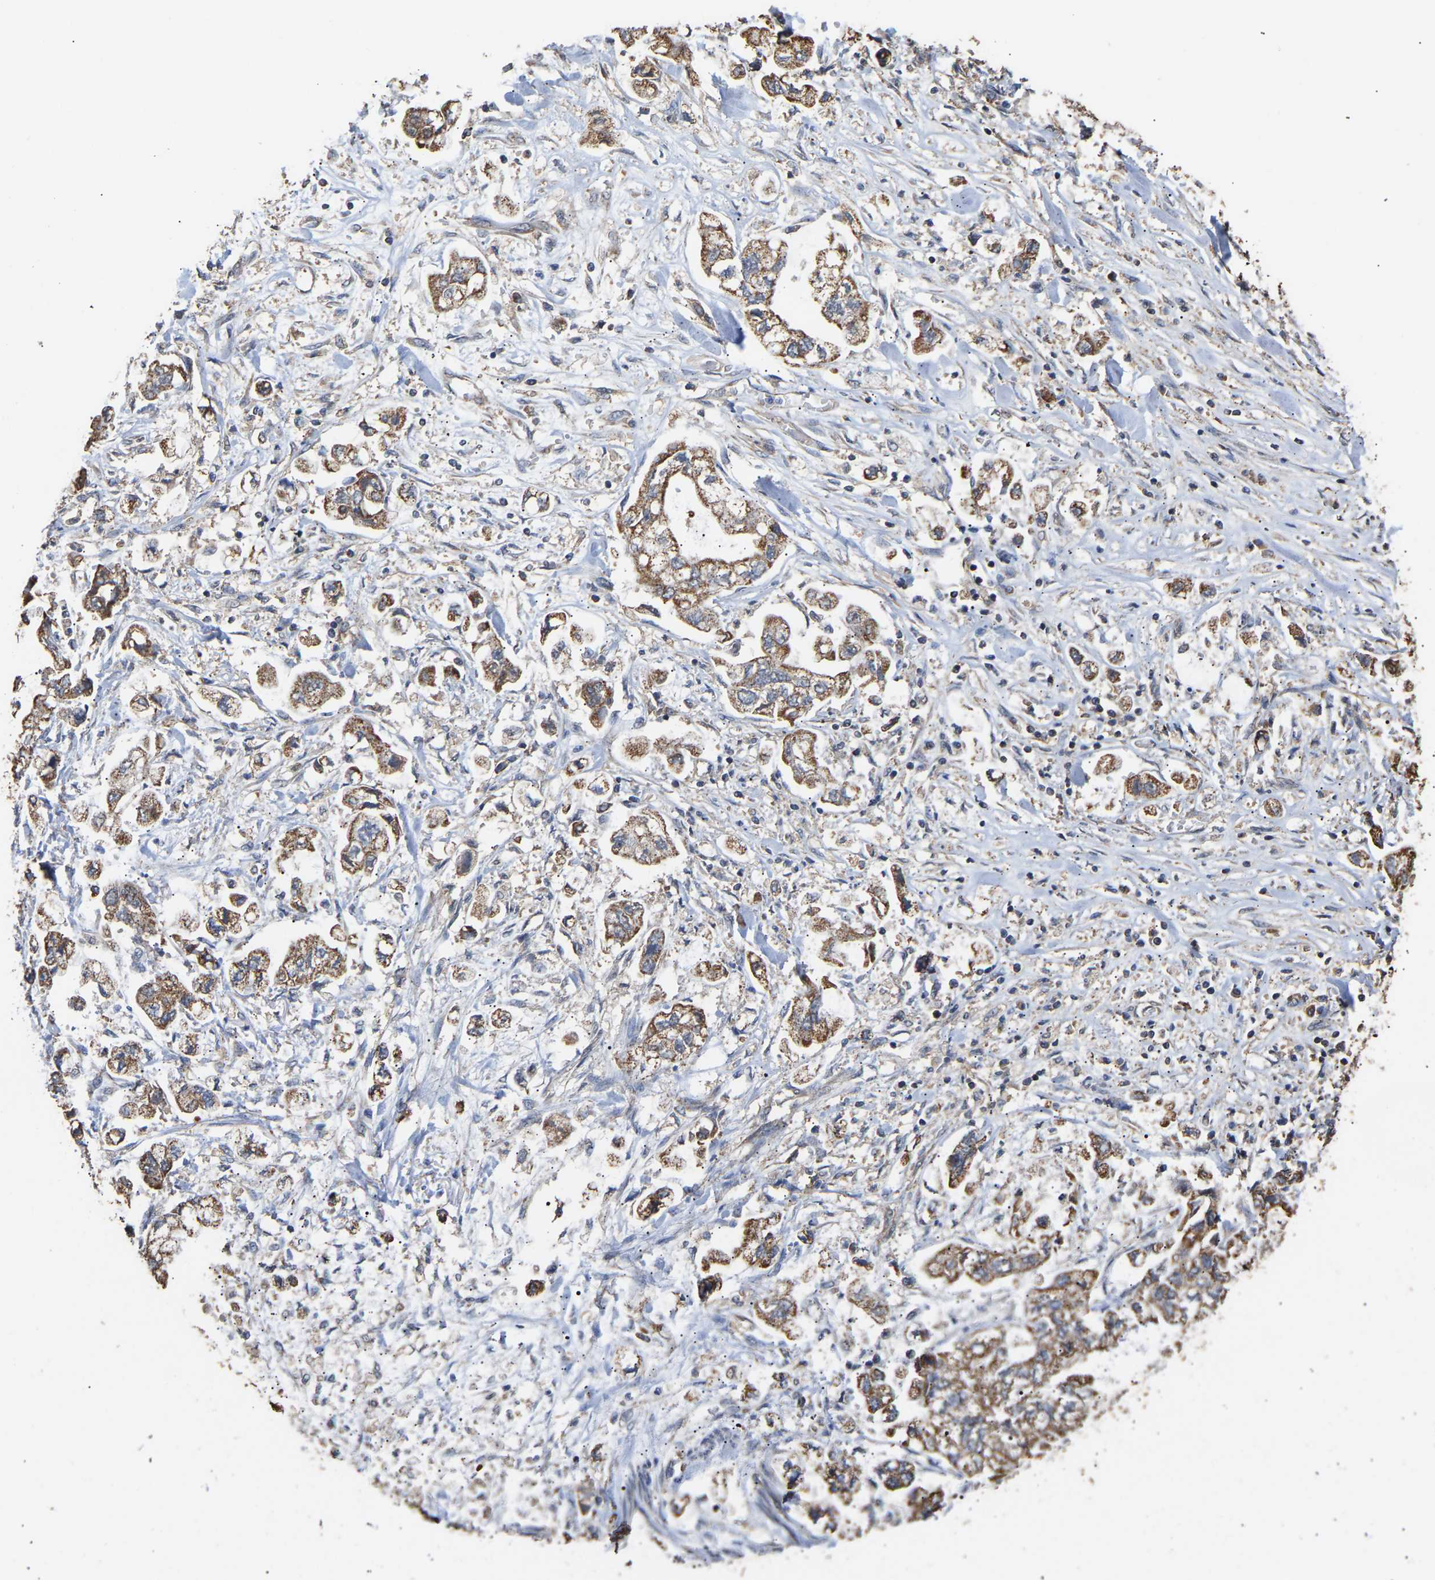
{"staining": {"intensity": "moderate", "quantity": ">75%", "location": "cytoplasmic/membranous"}, "tissue": "stomach cancer", "cell_type": "Tumor cells", "image_type": "cancer", "snomed": [{"axis": "morphology", "description": "Normal tissue, NOS"}, {"axis": "morphology", "description": "Adenocarcinoma, NOS"}, {"axis": "topography", "description": "Stomach"}], "caption": "The immunohistochemical stain labels moderate cytoplasmic/membranous staining in tumor cells of stomach cancer tissue.", "gene": "ZNF26", "patient": {"sex": "male", "age": 62}}